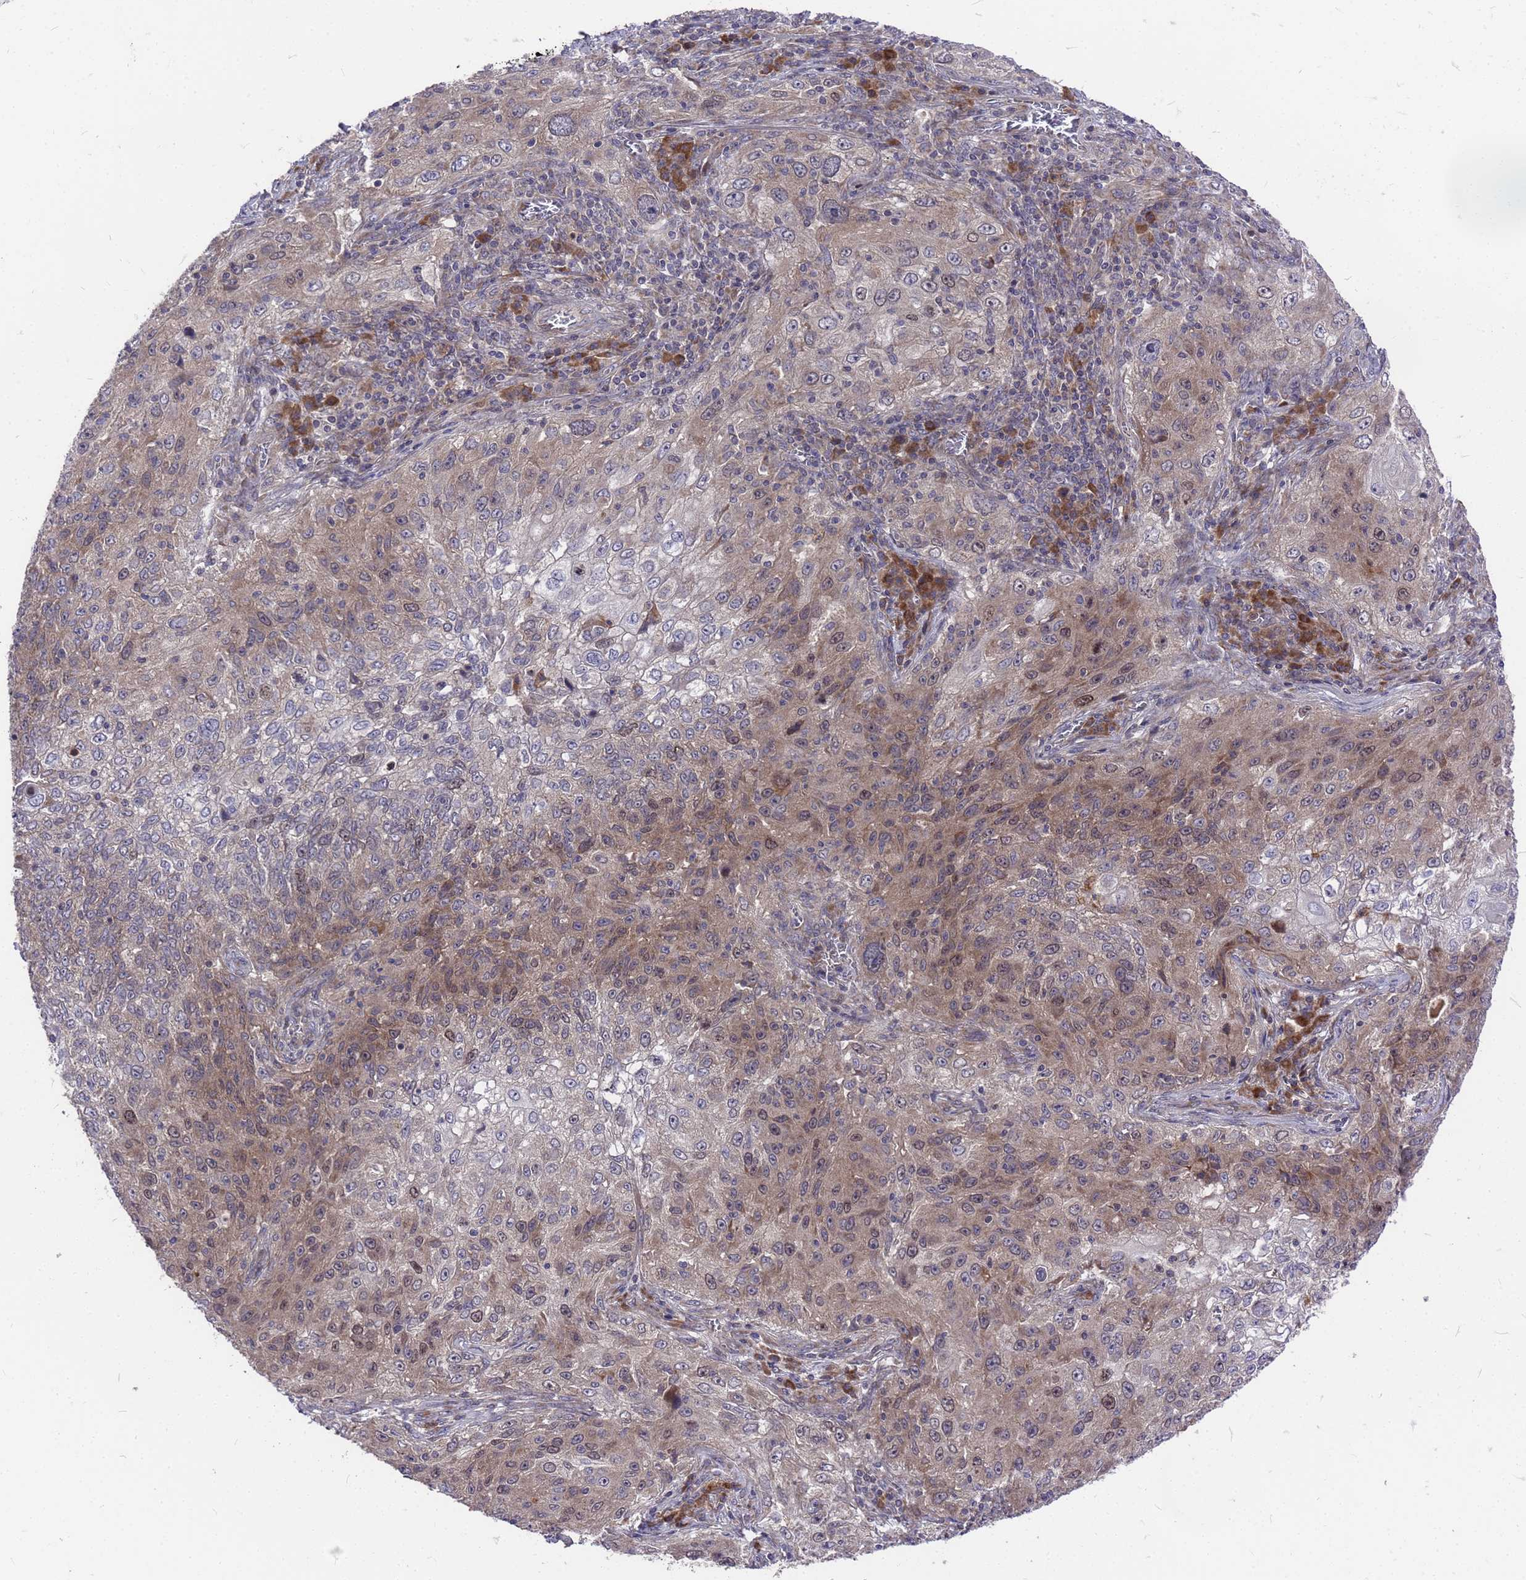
{"staining": {"intensity": "weak", "quantity": "<25%", "location": "cytoplasmic/membranous"}, "tissue": "lung cancer", "cell_type": "Tumor cells", "image_type": "cancer", "snomed": [{"axis": "morphology", "description": "Squamous cell carcinoma, NOS"}, {"axis": "topography", "description": "Lung"}], "caption": "This is an IHC micrograph of lung cancer. There is no expression in tumor cells.", "gene": "ZNF717", "patient": {"sex": "female", "age": 69}}